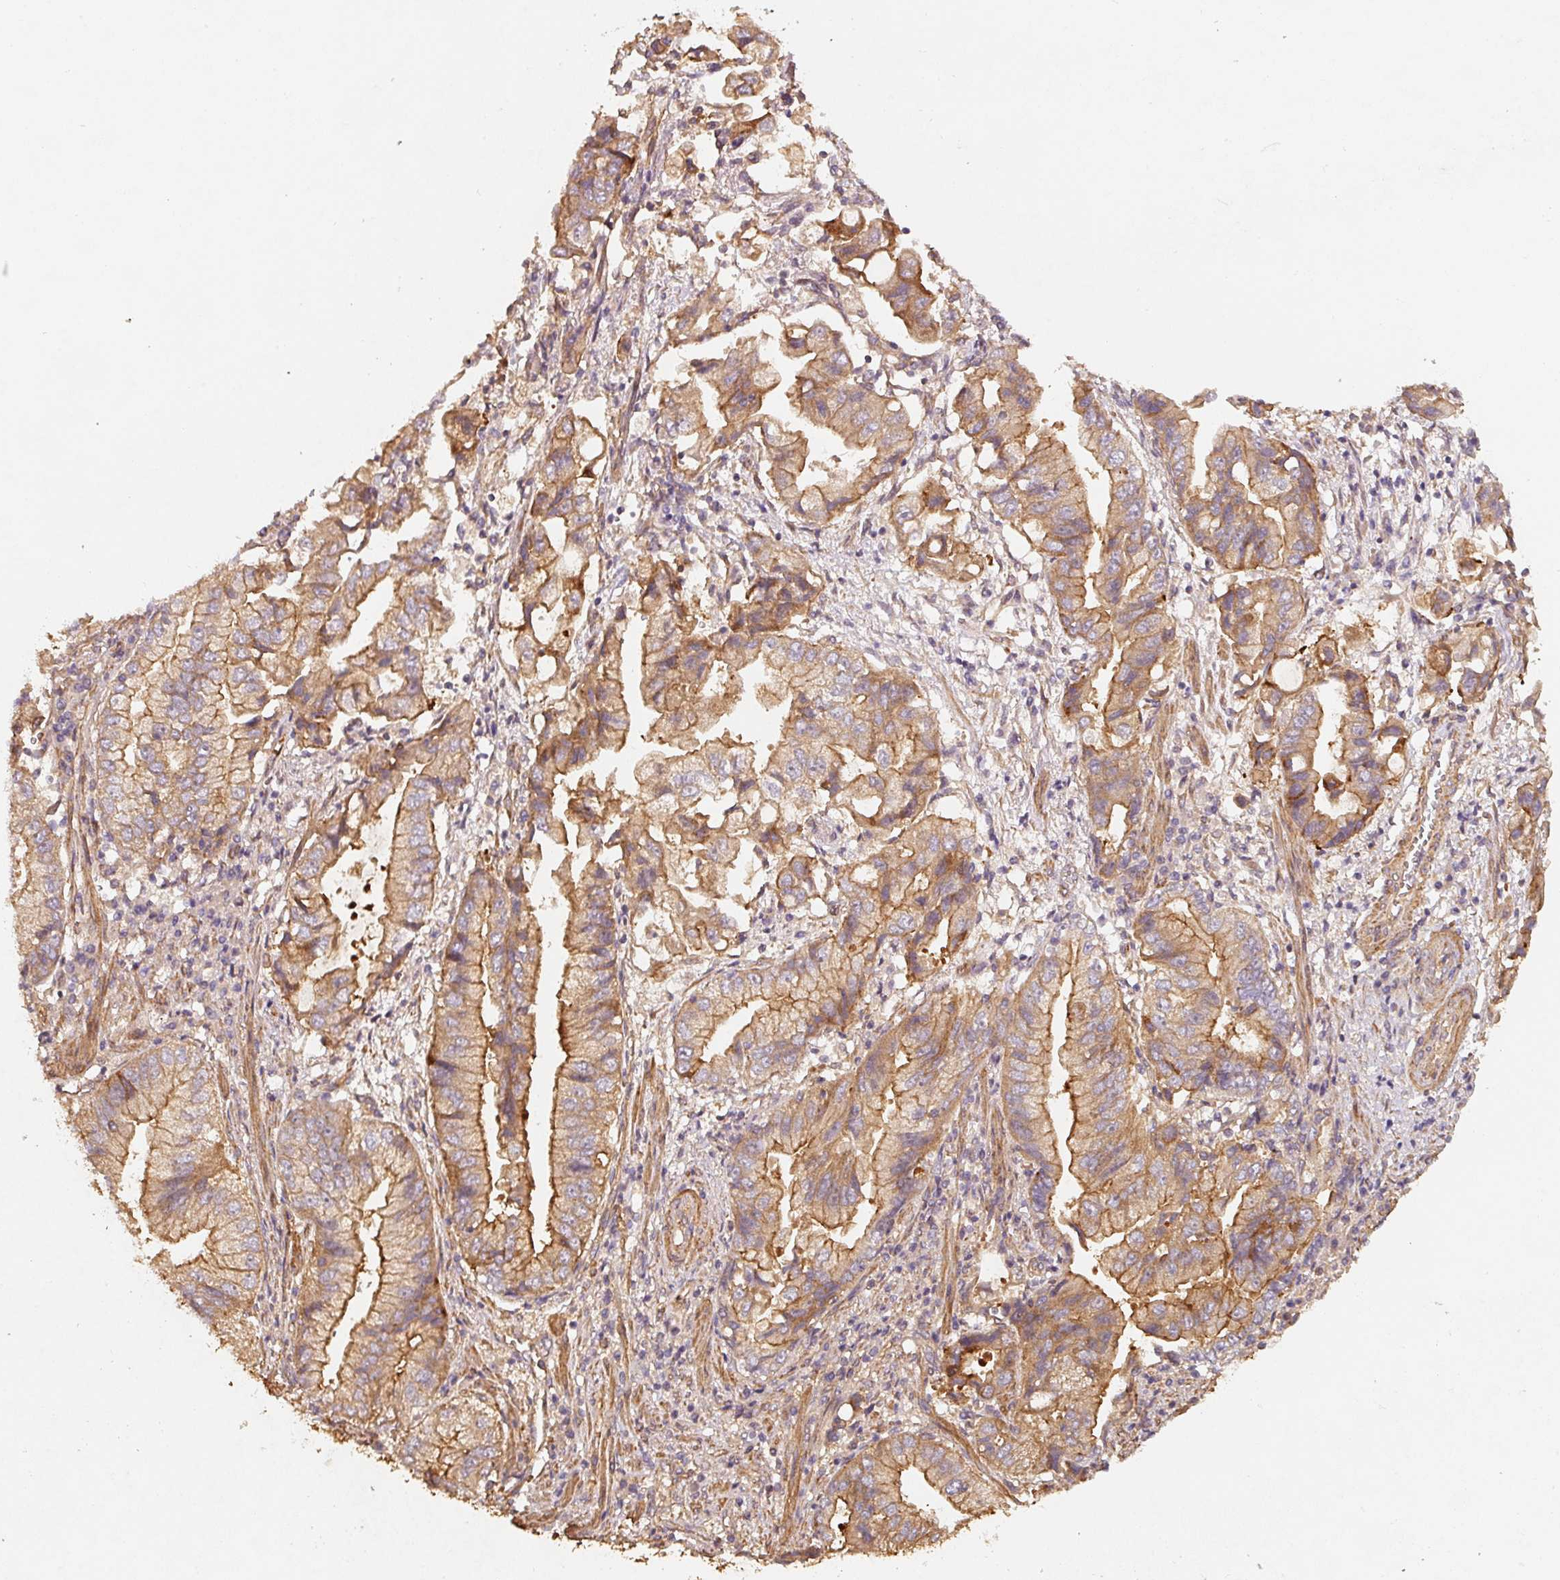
{"staining": {"intensity": "strong", "quantity": ">75%", "location": "cytoplasmic/membranous"}, "tissue": "stomach cancer", "cell_type": "Tumor cells", "image_type": "cancer", "snomed": [{"axis": "morphology", "description": "Adenocarcinoma, NOS"}, {"axis": "topography", "description": "Stomach"}], "caption": "Approximately >75% of tumor cells in adenocarcinoma (stomach) reveal strong cytoplasmic/membranous protein expression as visualized by brown immunohistochemical staining.", "gene": "CEP95", "patient": {"sex": "male", "age": 62}}